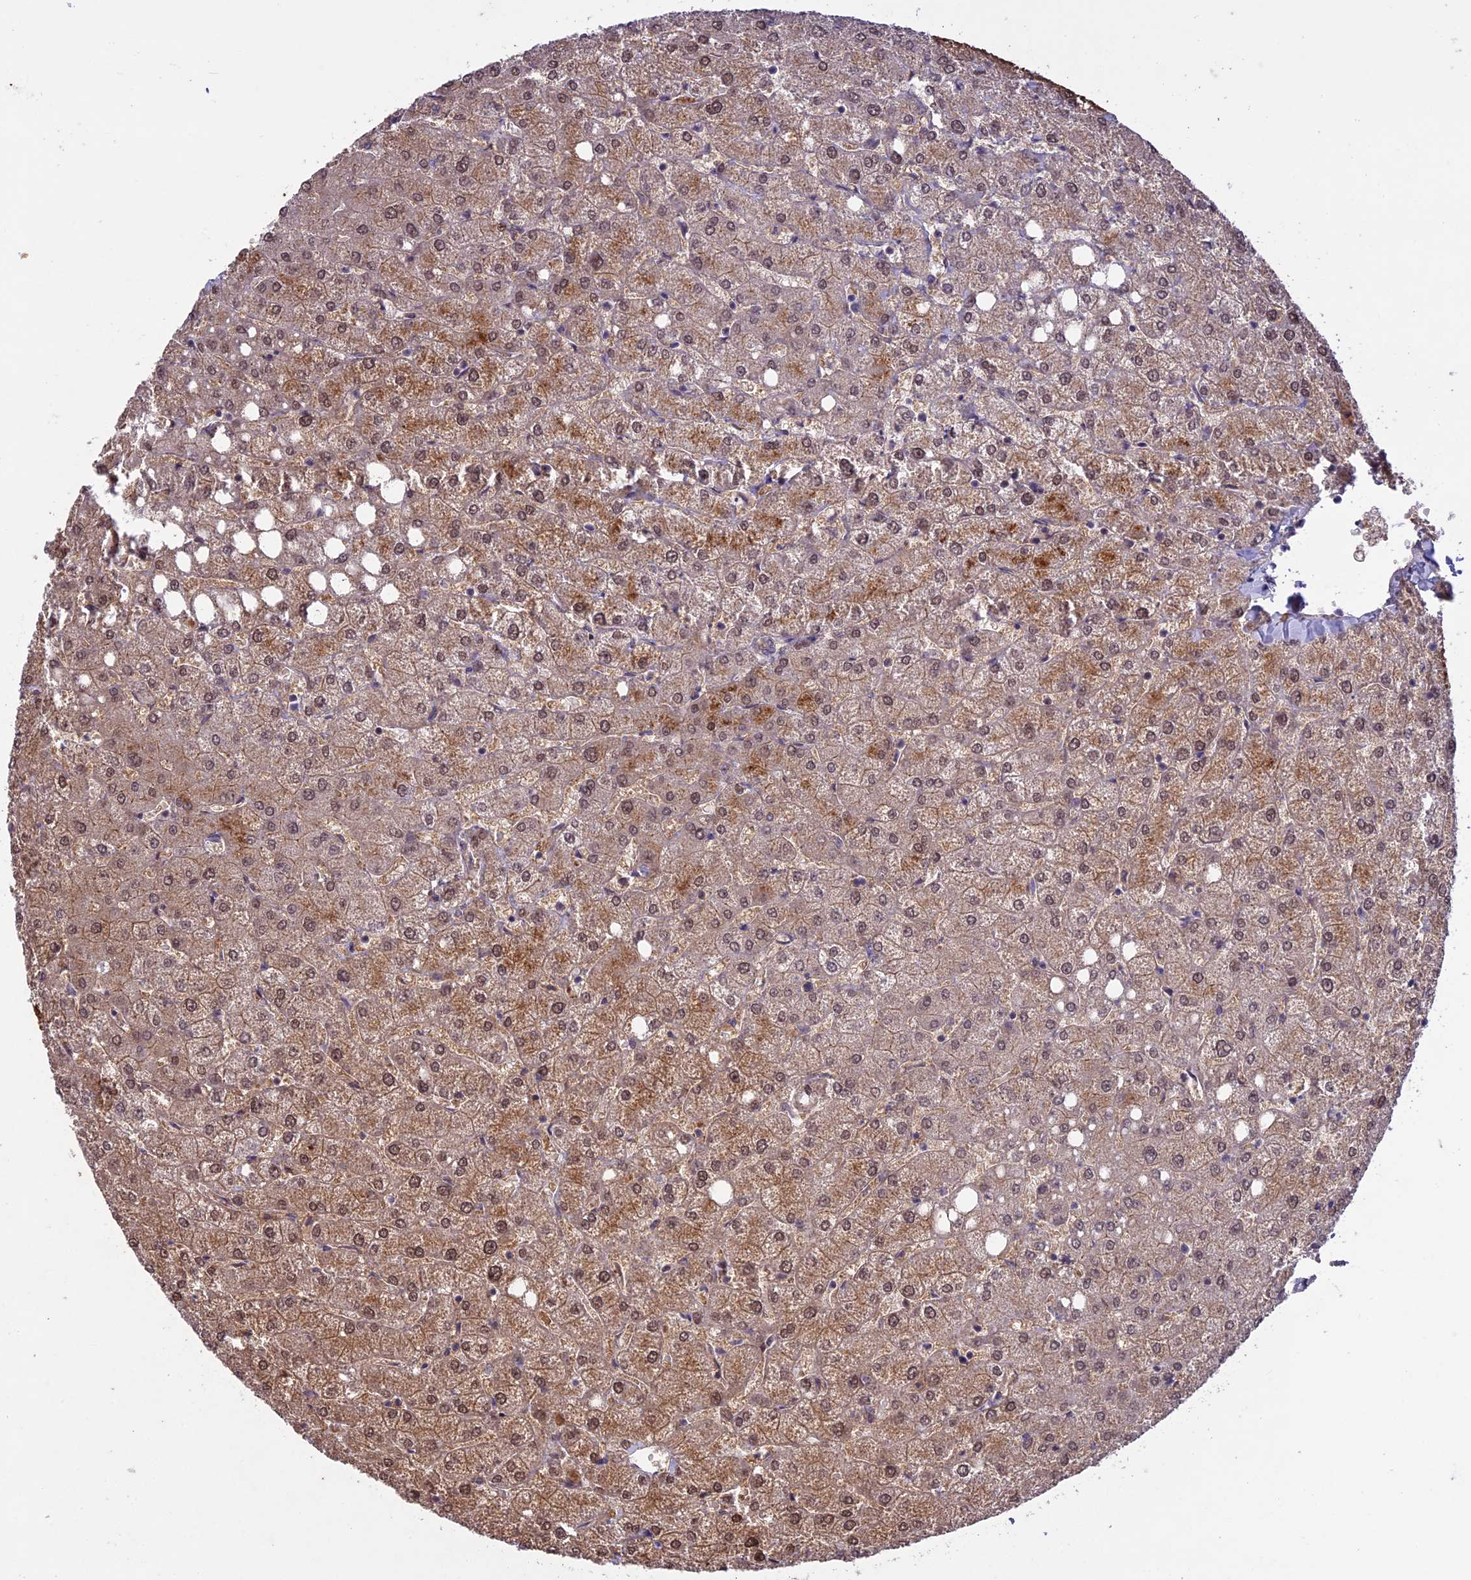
{"staining": {"intensity": "negative", "quantity": "none", "location": "none"}, "tissue": "liver", "cell_type": "Cholangiocytes", "image_type": "normal", "snomed": [{"axis": "morphology", "description": "Normal tissue, NOS"}, {"axis": "topography", "description": "Liver"}], "caption": "High power microscopy image of an IHC photomicrograph of benign liver, revealing no significant staining in cholangiocytes.", "gene": "MAN2C1", "patient": {"sex": "female", "age": 54}}